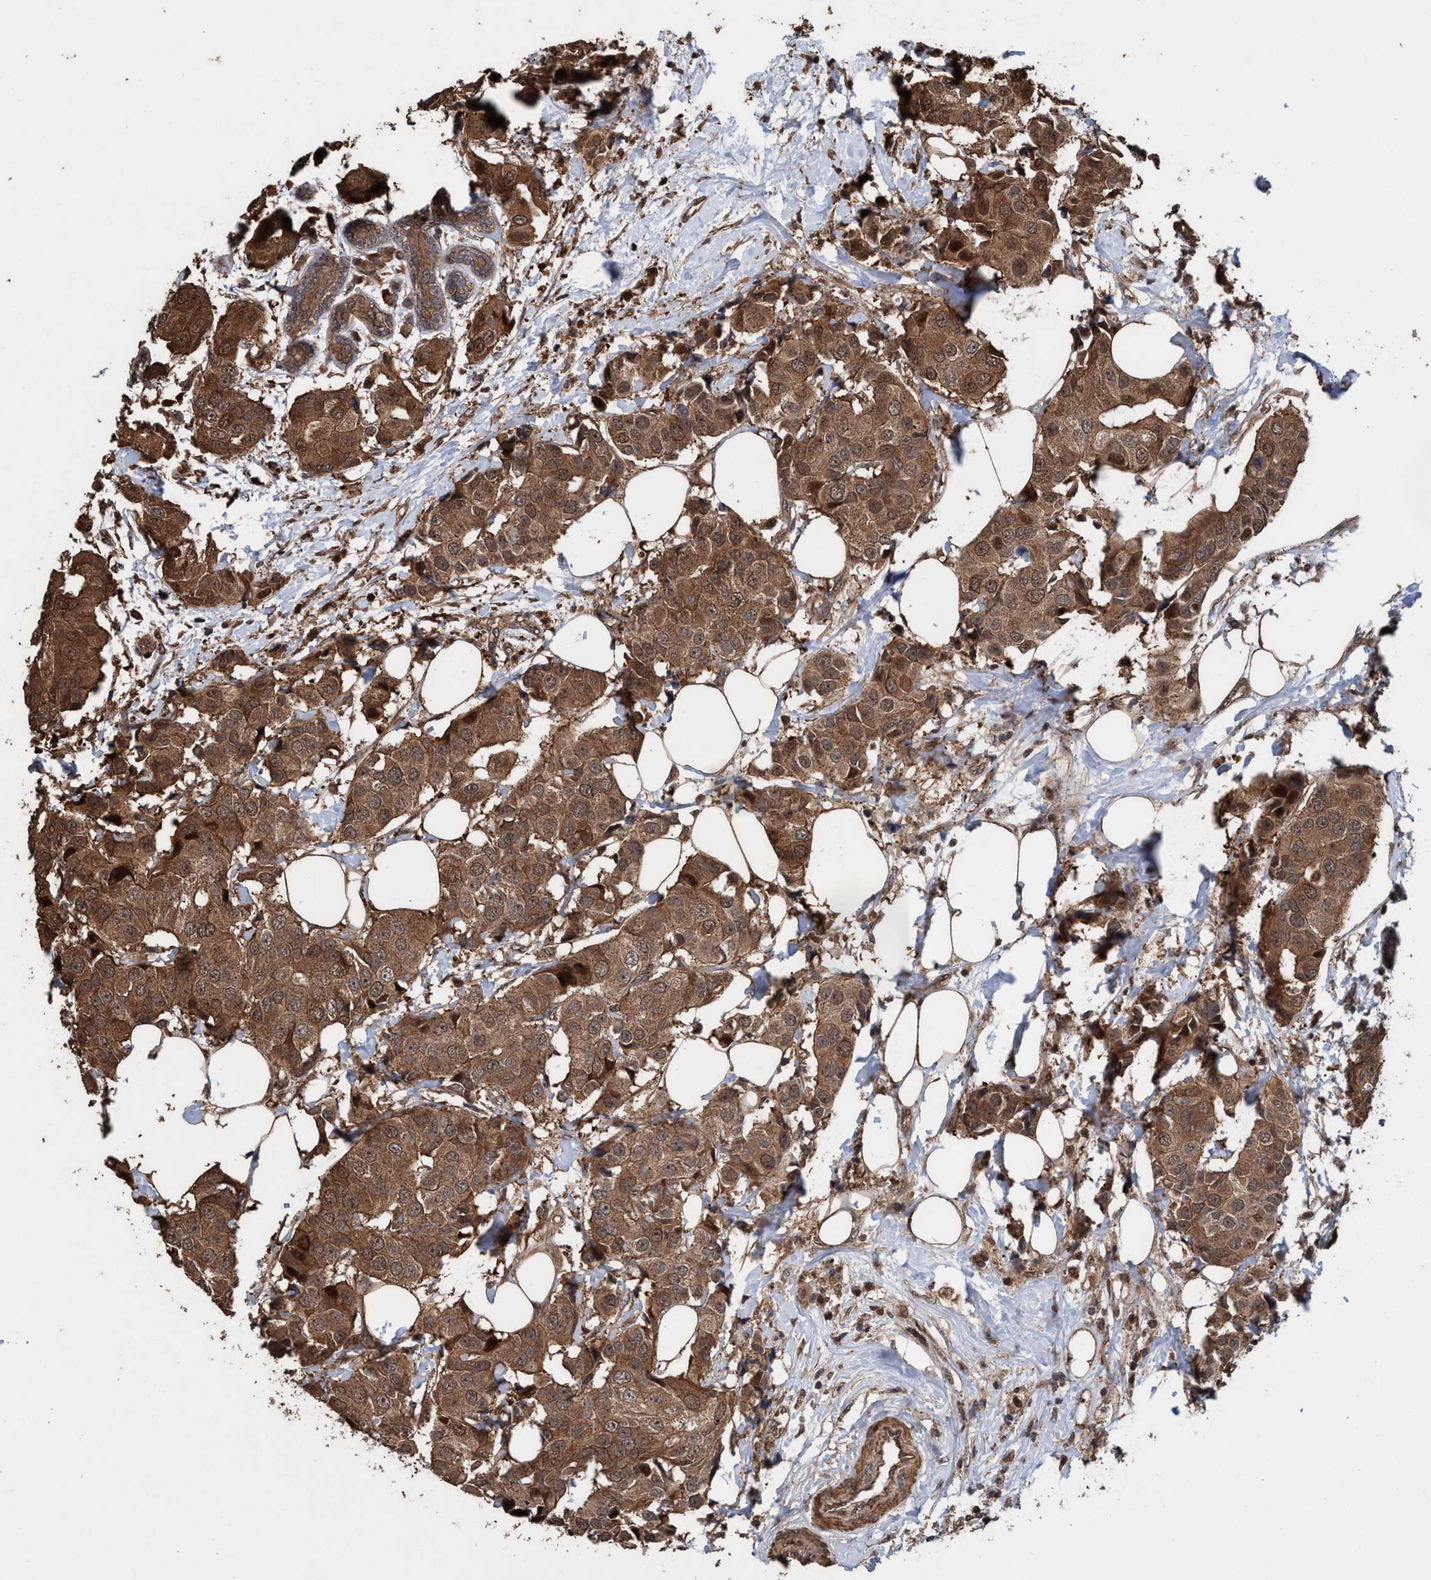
{"staining": {"intensity": "moderate", "quantity": ">75%", "location": "cytoplasmic/membranous,nuclear"}, "tissue": "breast cancer", "cell_type": "Tumor cells", "image_type": "cancer", "snomed": [{"axis": "morphology", "description": "Normal tissue, NOS"}, {"axis": "morphology", "description": "Duct carcinoma"}, {"axis": "topography", "description": "Breast"}], "caption": "Protein staining of infiltrating ductal carcinoma (breast) tissue shows moderate cytoplasmic/membranous and nuclear staining in about >75% of tumor cells.", "gene": "TRPC7", "patient": {"sex": "female", "age": 39}}